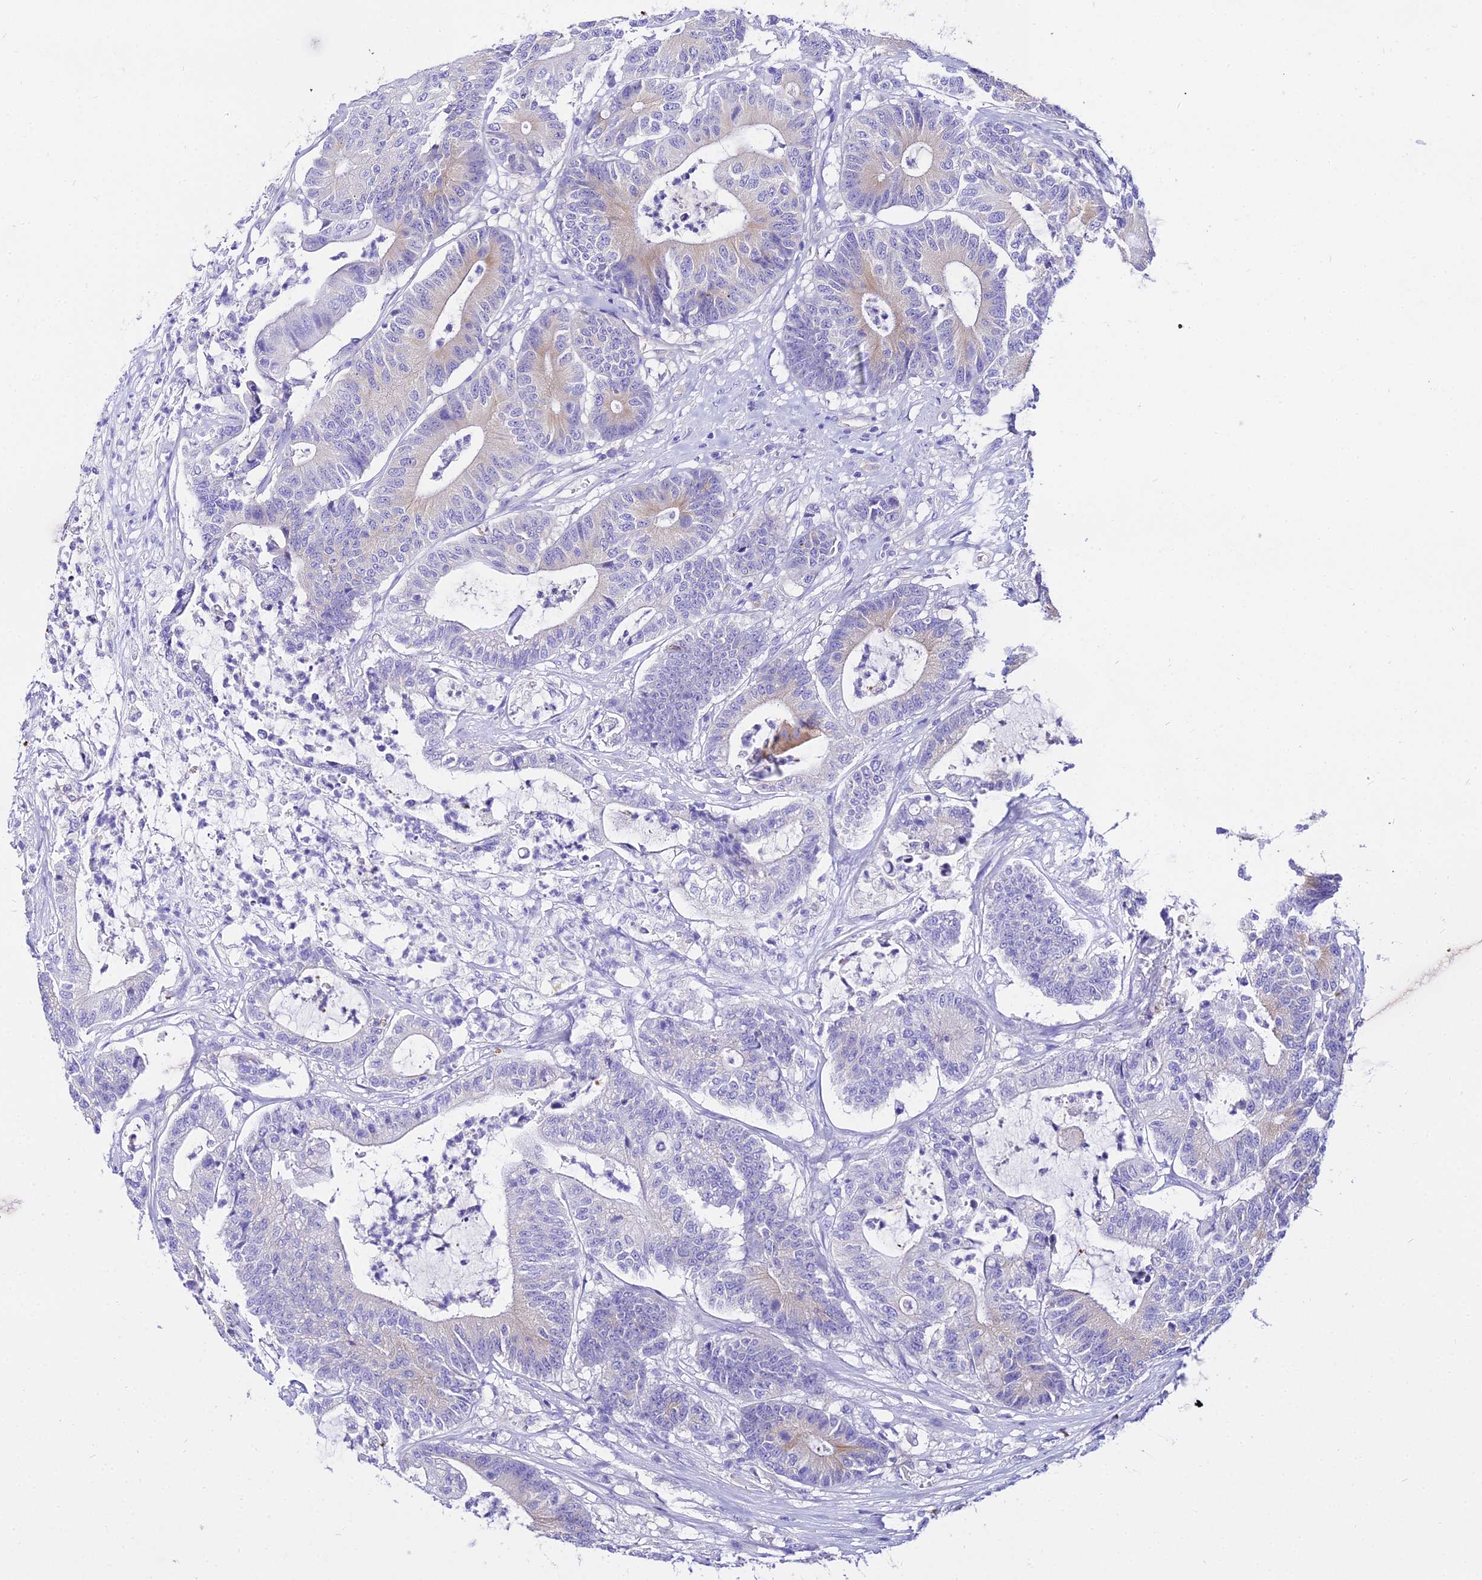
{"staining": {"intensity": "weak", "quantity": "<25%", "location": "cytoplasmic/membranous"}, "tissue": "colorectal cancer", "cell_type": "Tumor cells", "image_type": "cancer", "snomed": [{"axis": "morphology", "description": "Adenocarcinoma, NOS"}, {"axis": "topography", "description": "Colon"}], "caption": "An image of human colorectal cancer (adenocarcinoma) is negative for staining in tumor cells.", "gene": "TUBA3D", "patient": {"sex": "female", "age": 84}}